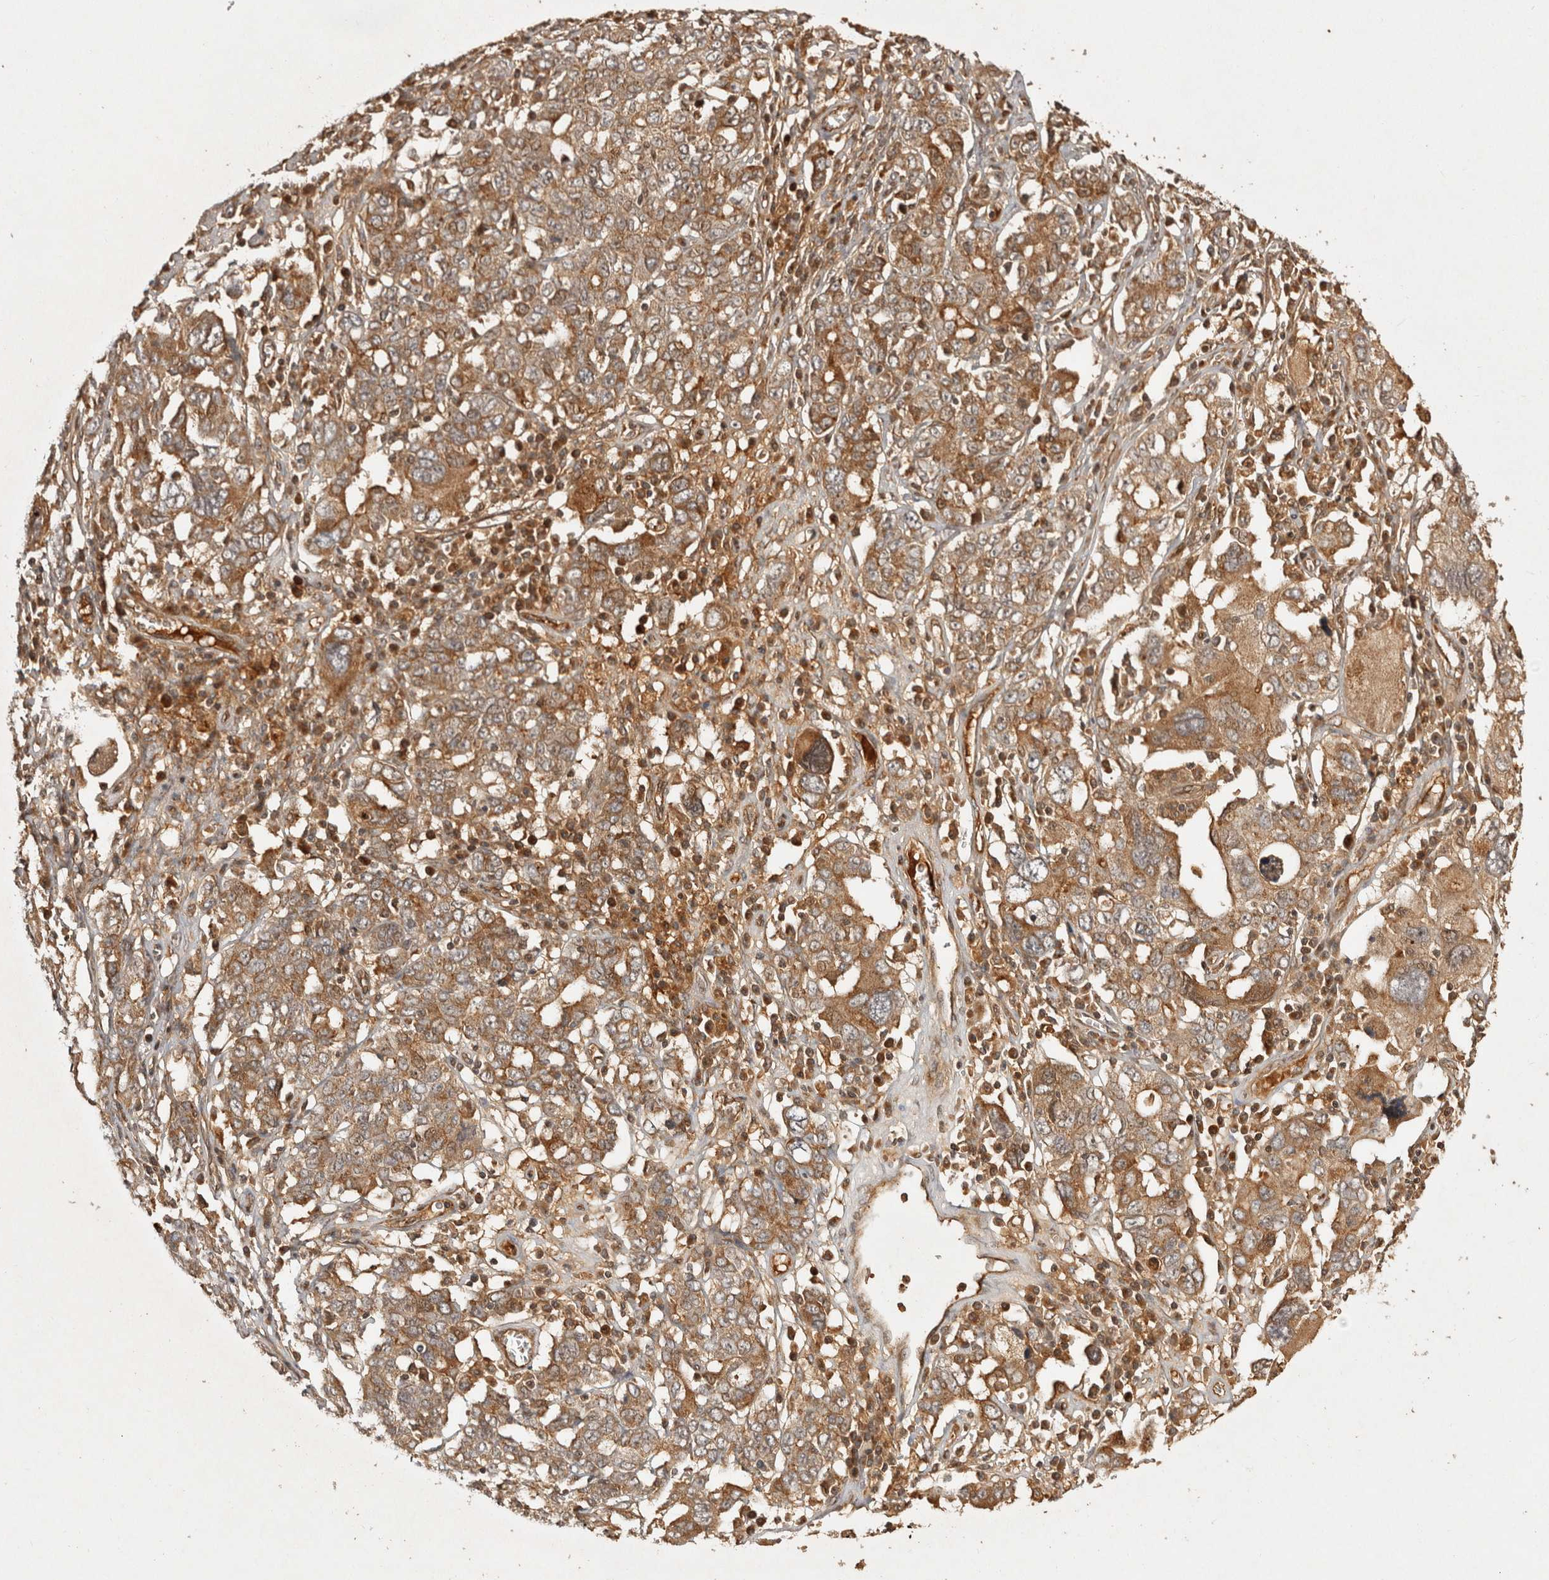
{"staining": {"intensity": "moderate", "quantity": ">75%", "location": "cytoplasmic/membranous"}, "tissue": "ovarian cancer", "cell_type": "Tumor cells", "image_type": "cancer", "snomed": [{"axis": "morphology", "description": "Carcinoma, endometroid"}, {"axis": "topography", "description": "Ovary"}], "caption": "Protein expression analysis of human ovarian cancer reveals moderate cytoplasmic/membranous expression in approximately >75% of tumor cells.", "gene": "CAMSAP2", "patient": {"sex": "female", "age": 62}}